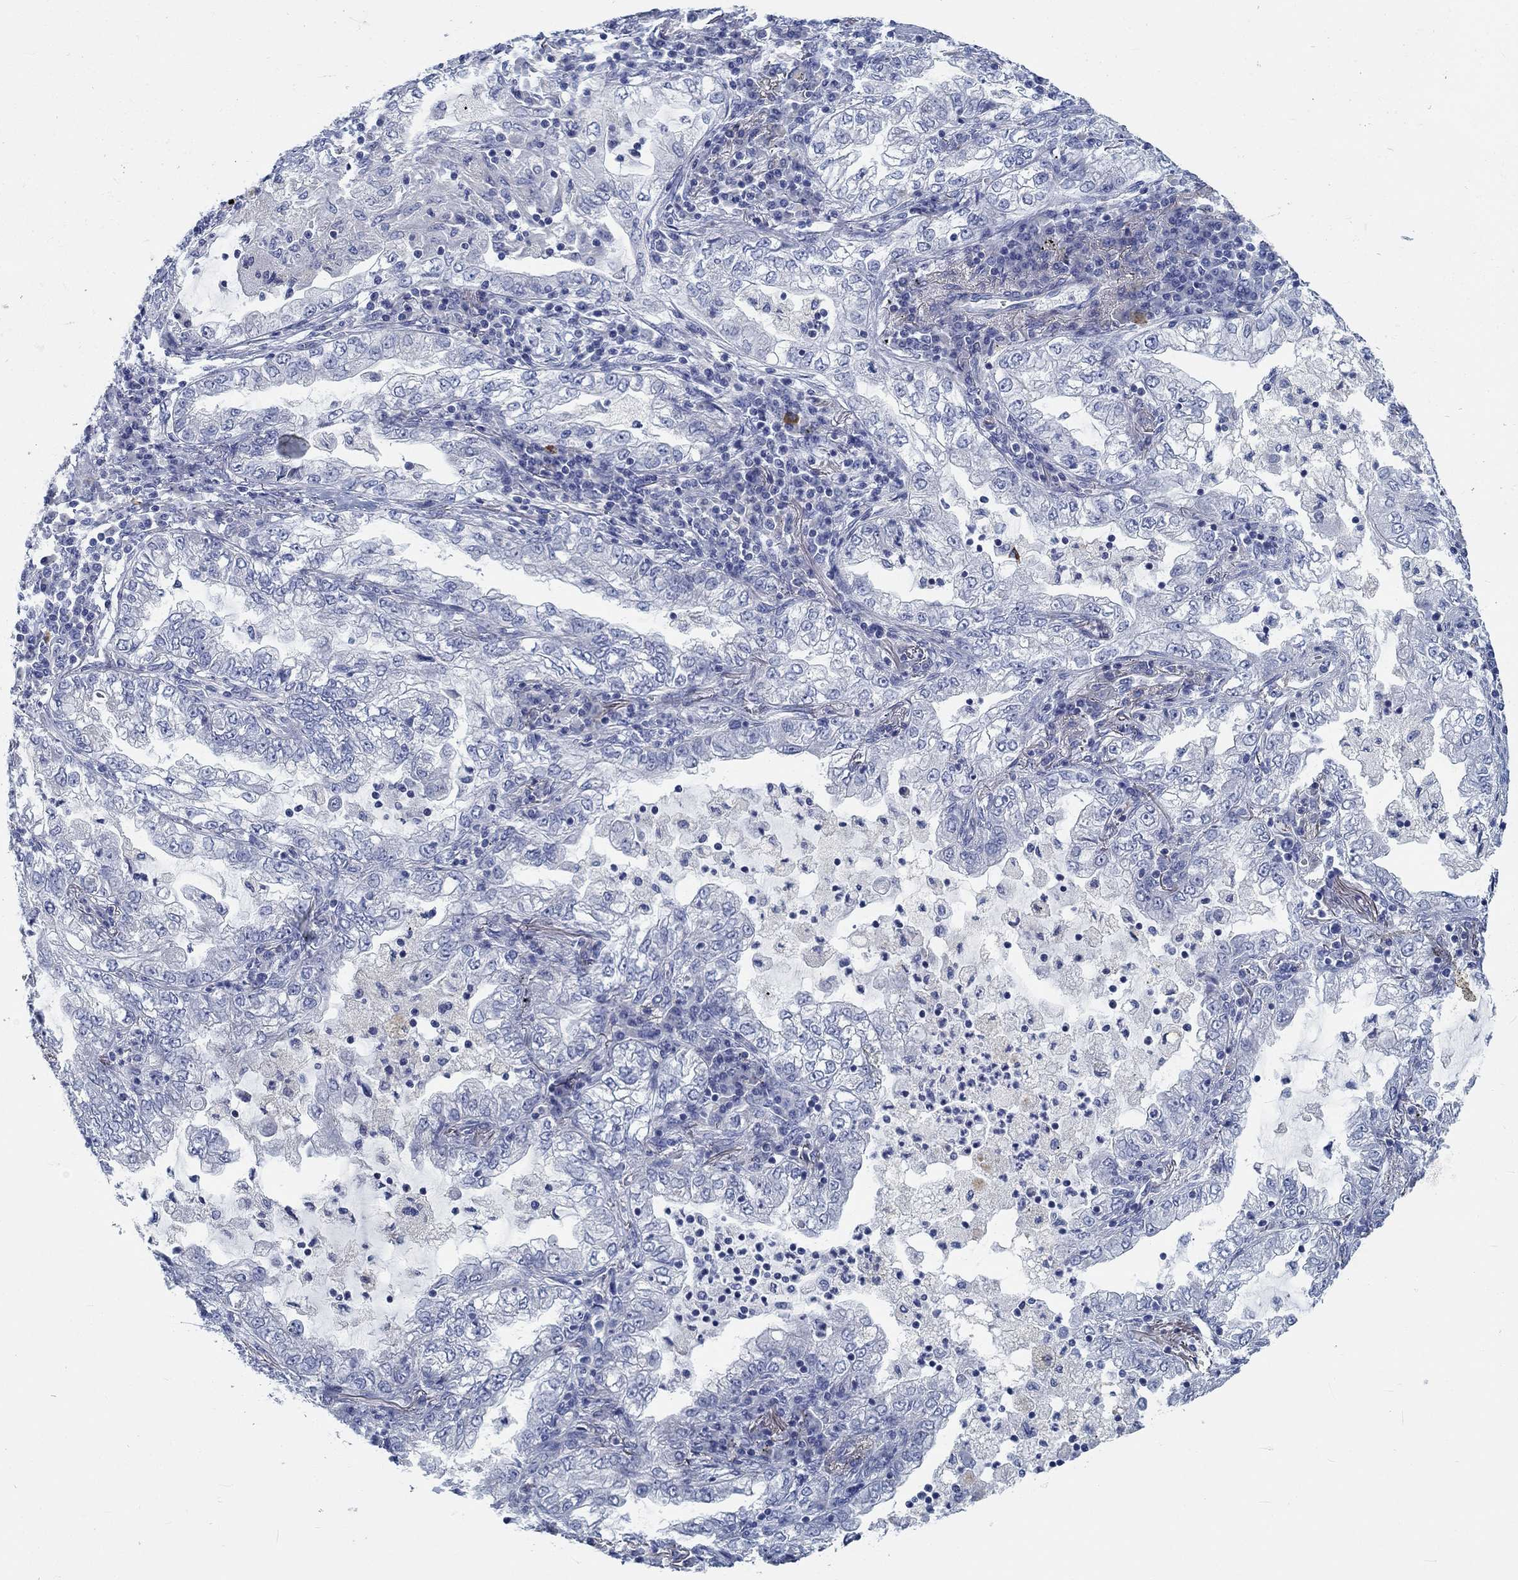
{"staining": {"intensity": "negative", "quantity": "none", "location": "none"}, "tissue": "lung cancer", "cell_type": "Tumor cells", "image_type": "cancer", "snomed": [{"axis": "morphology", "description": "Adenocarcinoma, NOS"}, {"axis": "topography", "description": "Lung"}], "caption": "Immunohistochemical staining of human lung cancer displays no significant positivity in tumor cells.", "gene": "MYBPC1", "patient": {"sex": "female", "age": 73}}